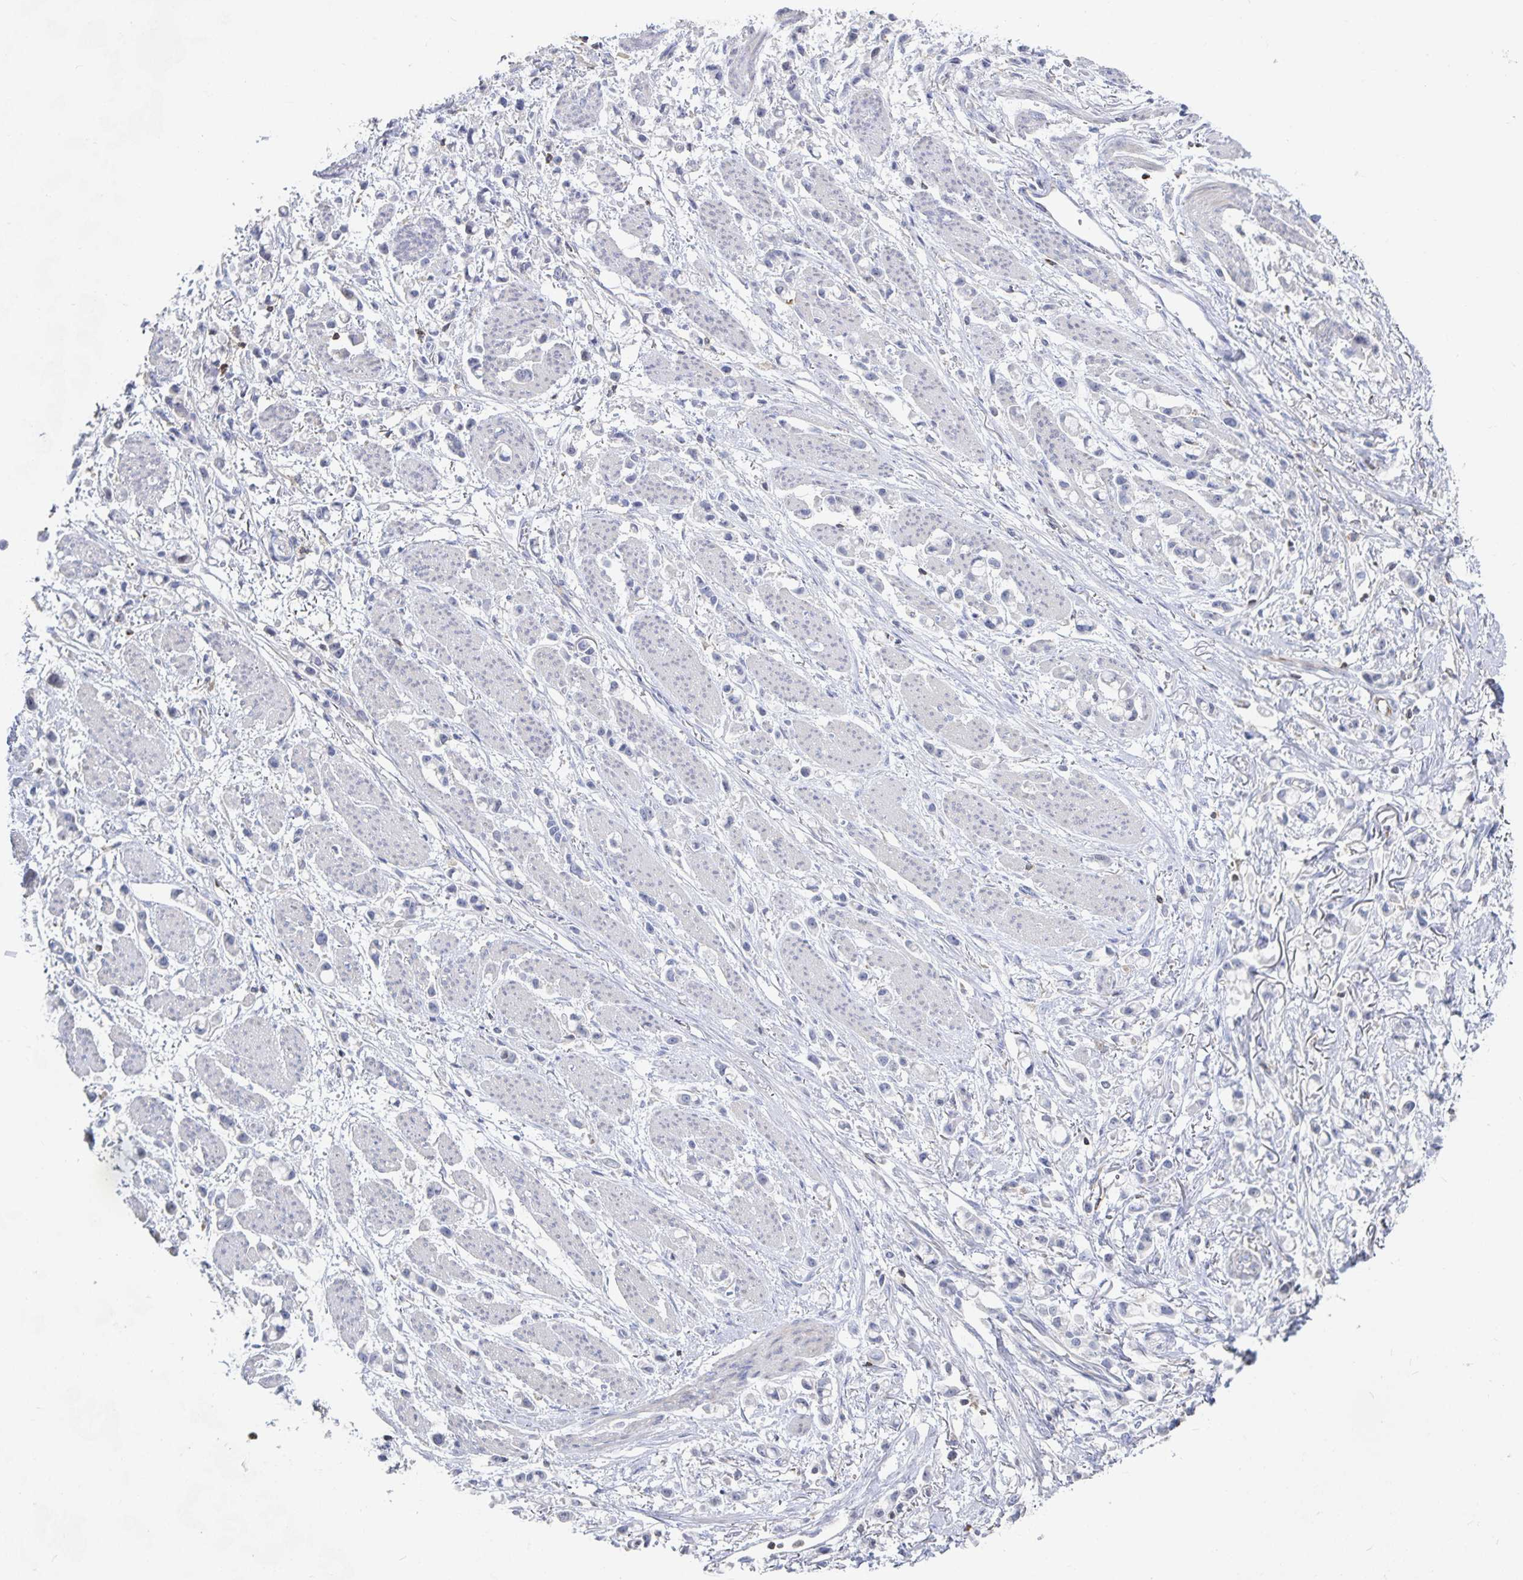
{"staining": {"intensity": "negative", "quantity": "none", "location": "none"}, "tissue": "stomach cancer", "cell_type": "Tumor cells", "image_type": "cancer", "snomed": [{"axis": "morphology", "description": "Adenocarcinoma, NOS"}, {"axis": "topography", "description": "Stomach"}], "caption": "This histopathology image is of stomach adenocarcinoma stained with IHC to label a protein in brown with the nuclei are counter-stained blue. There is no expression in tumor cells. (DAB immunohistochemistry (IHC) visualized using brightfield microscopy, high magnification).", "gene": "PIK3CD", "patient": {"sex": "female", "age": 81}}